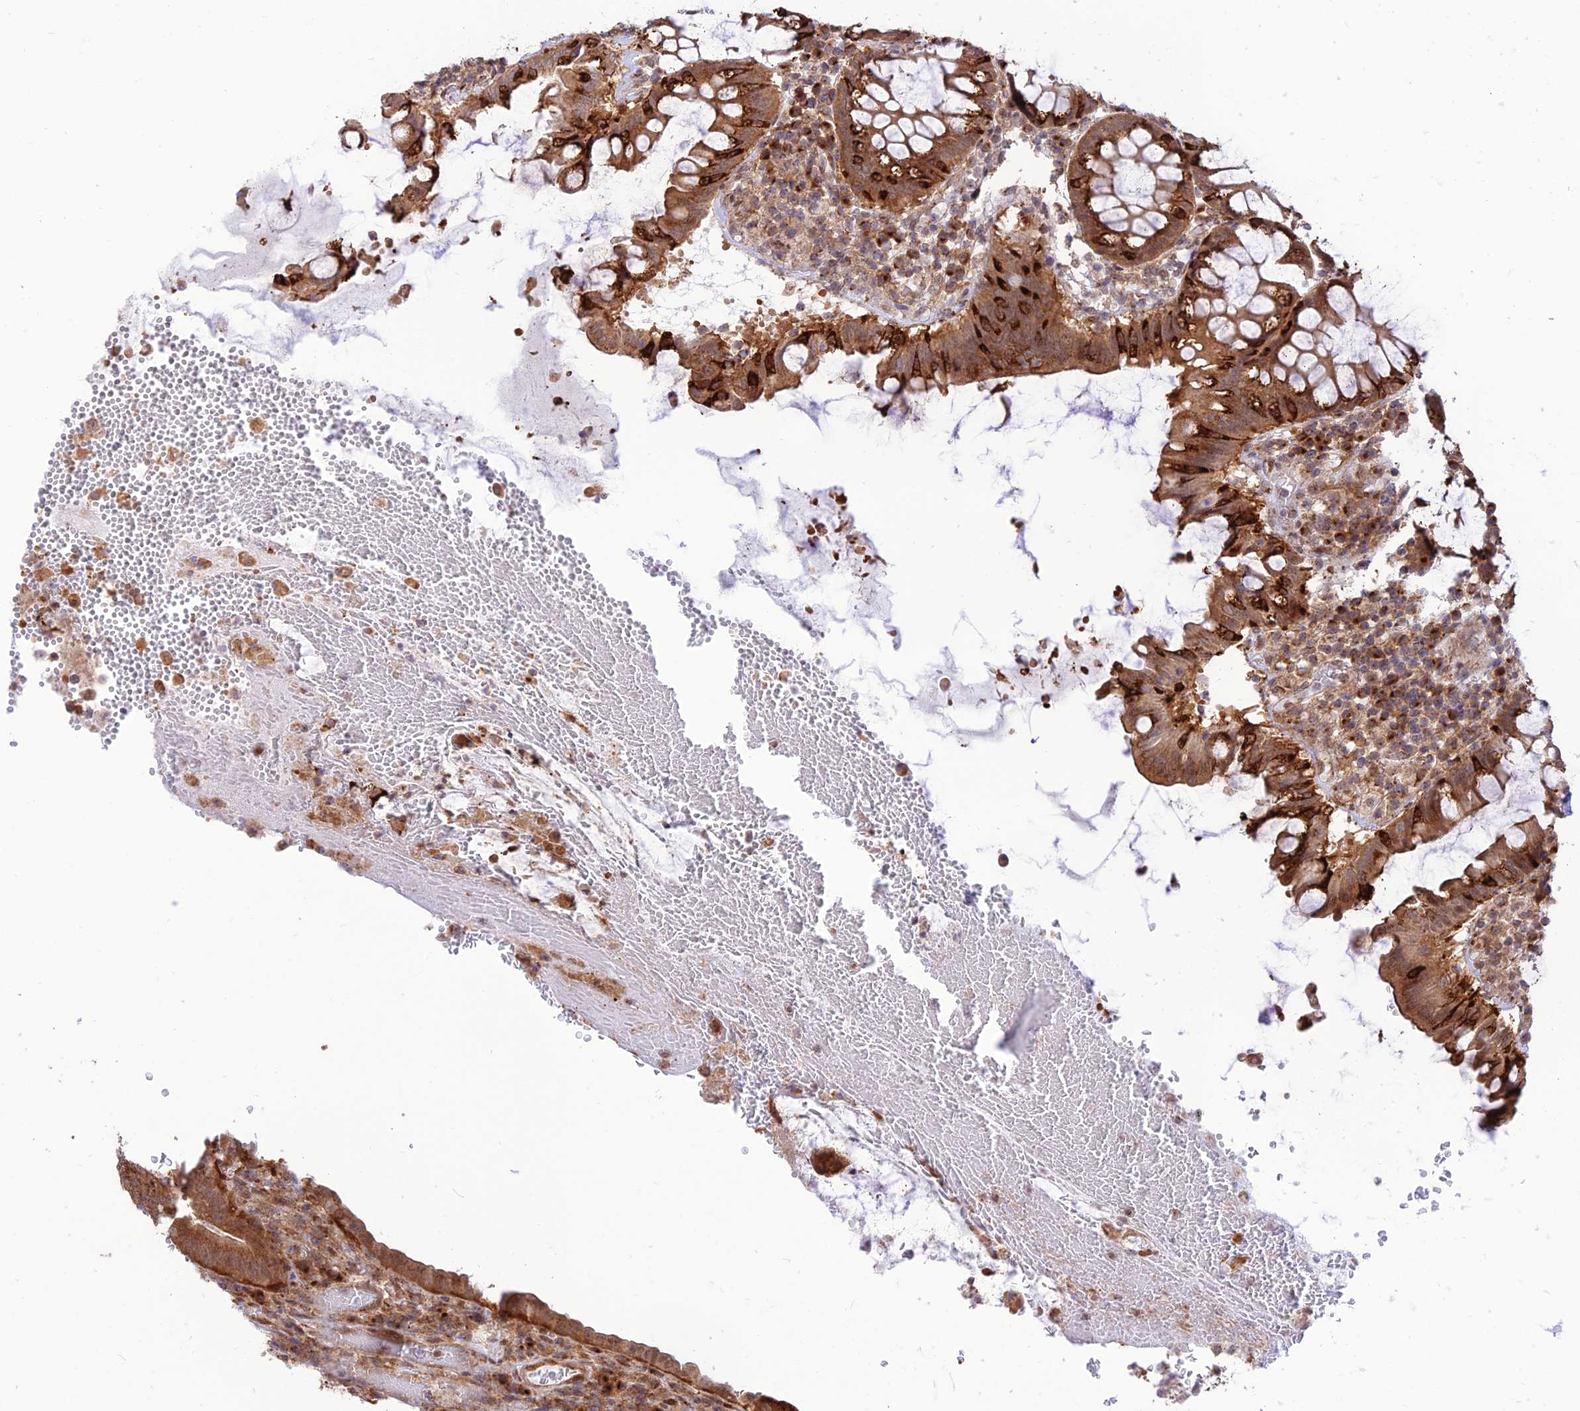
{"staining": {"intensity": "strong", "quantity": "25%-75%", "location": "cytoplasmic/membranous"}, "tissue": "colorectal cancer", "cell_type": "Tumor cells", "image_type": "cancer", "snomed": [{"axis": "morphology", "description": "Normal tissue, NOS"}, {"axis": "morphology", "description": "Adenocarcinoma, NOS"}, {"axis": "topography", "description": "Colon"}], "caption": "Protein staining displays strong cytoplasmic/membranous positivity in approximately 25%-75% of tumor cells in colorectal cancer (adenocarcinoma). The protein is stained brown, and the nuclei are stained in blue (DAB IHC with brightfield microscopy, high magnification).", "gene": "GOLGA3", "patient": {"sex": "female", "age": 75}}